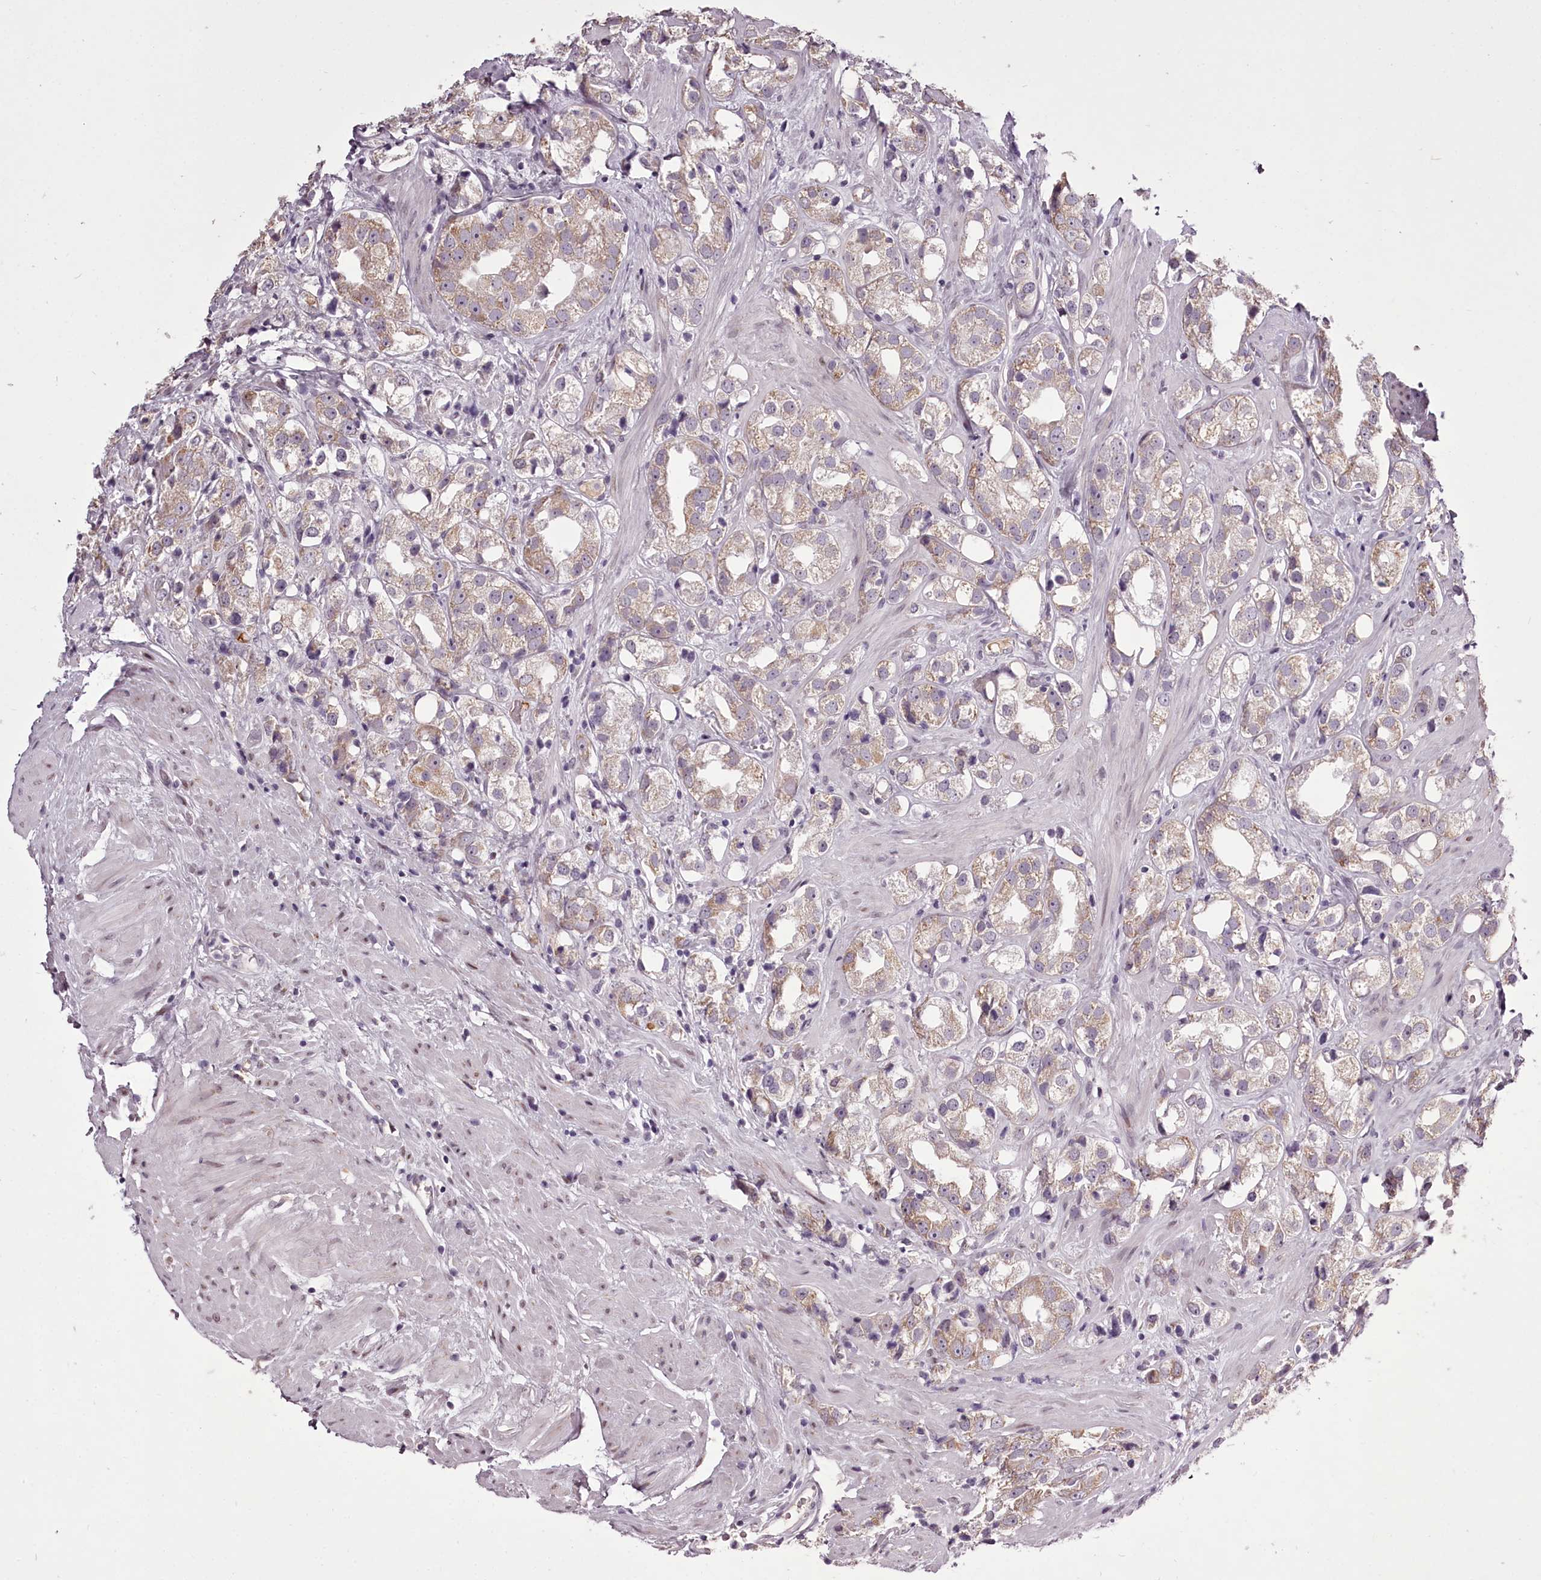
{"staining": {"intensity": "weak", "quantity": "25%-75%", "location": "cytoplasmic/membranous"}, "tissue": "prostate cancer", "cell_type": "Tumor cells", "image_type": "cancer", "snomed": [{"axis": "morphology", "description": "Adenocarcinoma, NOS"}, {"axis": "topography", "description": "Prostate"}], "caption": "Prostate cancer stained for a protein (brown) exhibits weak cytoplasmic/membranous positive expression in approximately 25%-75% of tumor cells.", "gene": "C1orf56", "patient": {"sex": "male", "age": 79}}